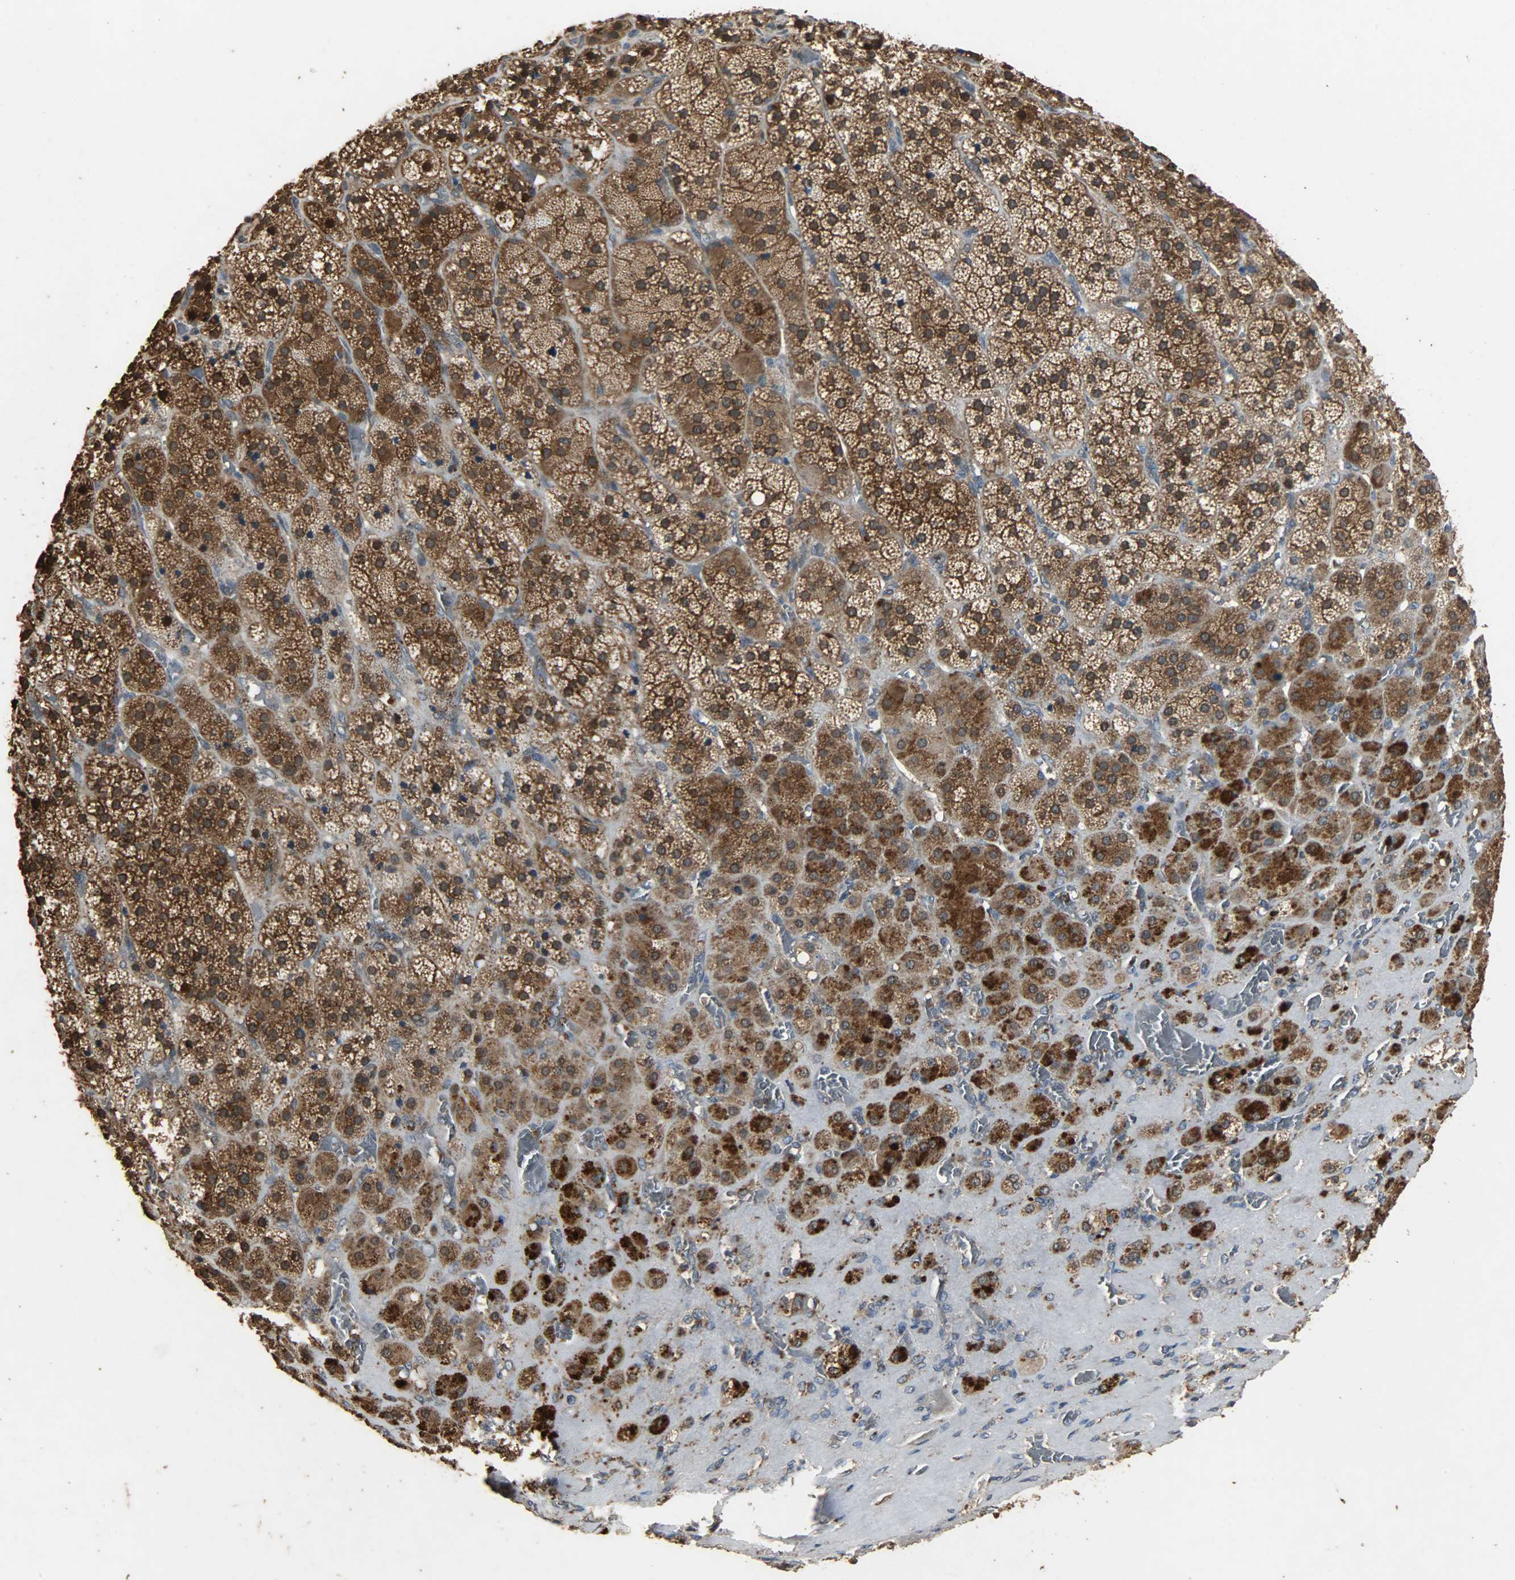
{"staining": {"intensity": "strong", "quantity": ">75%", "location": "cytoplasmic/membranous,nuclear"}, "tissue": "adrenal gland", "cell_type": "Glandular cells", "image_type": "normal", "snomed": [{"axis": "morphology", "description": "Normal tissue, NOS"}, {"axis": "topography", "description": "Adrenal gland"}], "caption": "Adrenal gland stained with IHC exhibits strong cytoplasmic/membranous,nuclear positivity in about >75% of glandular cells.", "gene": "CDKN2C", "patient": {"sex": "female", "age": 71}}